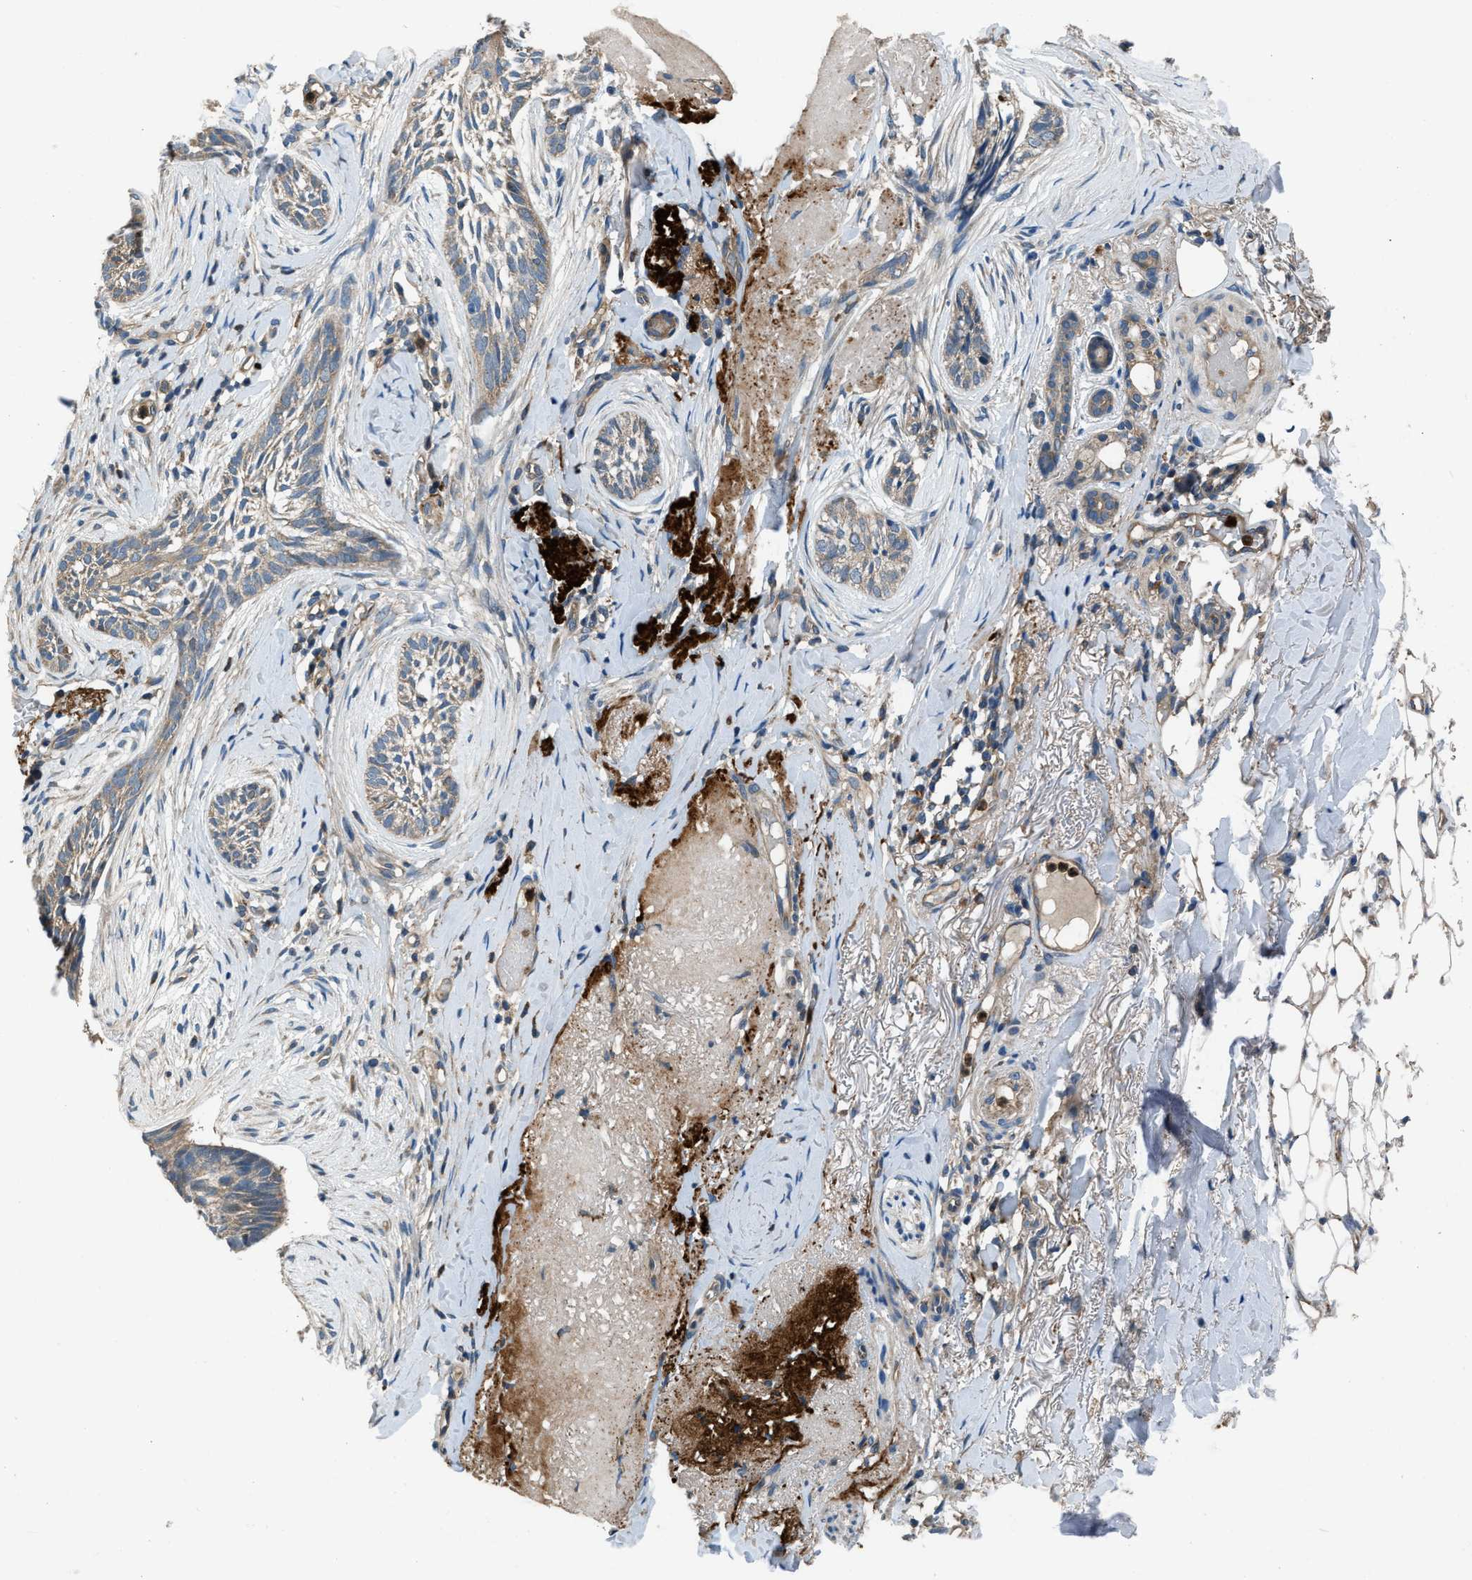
{"staining": {"intensity": "weak", "quantity": "25%-75%", "location": "cytoplasmic/membranous"}, "tissue": "skin cancer", "cell_type": "Tumor cells", "image_type": "cancer", "snomed": [{"axis": "morphology", "description": "Basal cell carcinoma"}, {"axis": "topography", "description": "Skin"}], "caption": "A high-resolution micrograph shows immunohistochemistry staining of skin basal cell carcinoma, which exhibits weak cytoplasmic/membranous staining in approximately 25%-75% of tumor cells. The protein of interest is stained brown, and the nuclei are stained in blue (DAB IHC with brightfield microscopy, high magnification).", "gene": "USP25", "patient": {"sex": "female", "age": 88}}